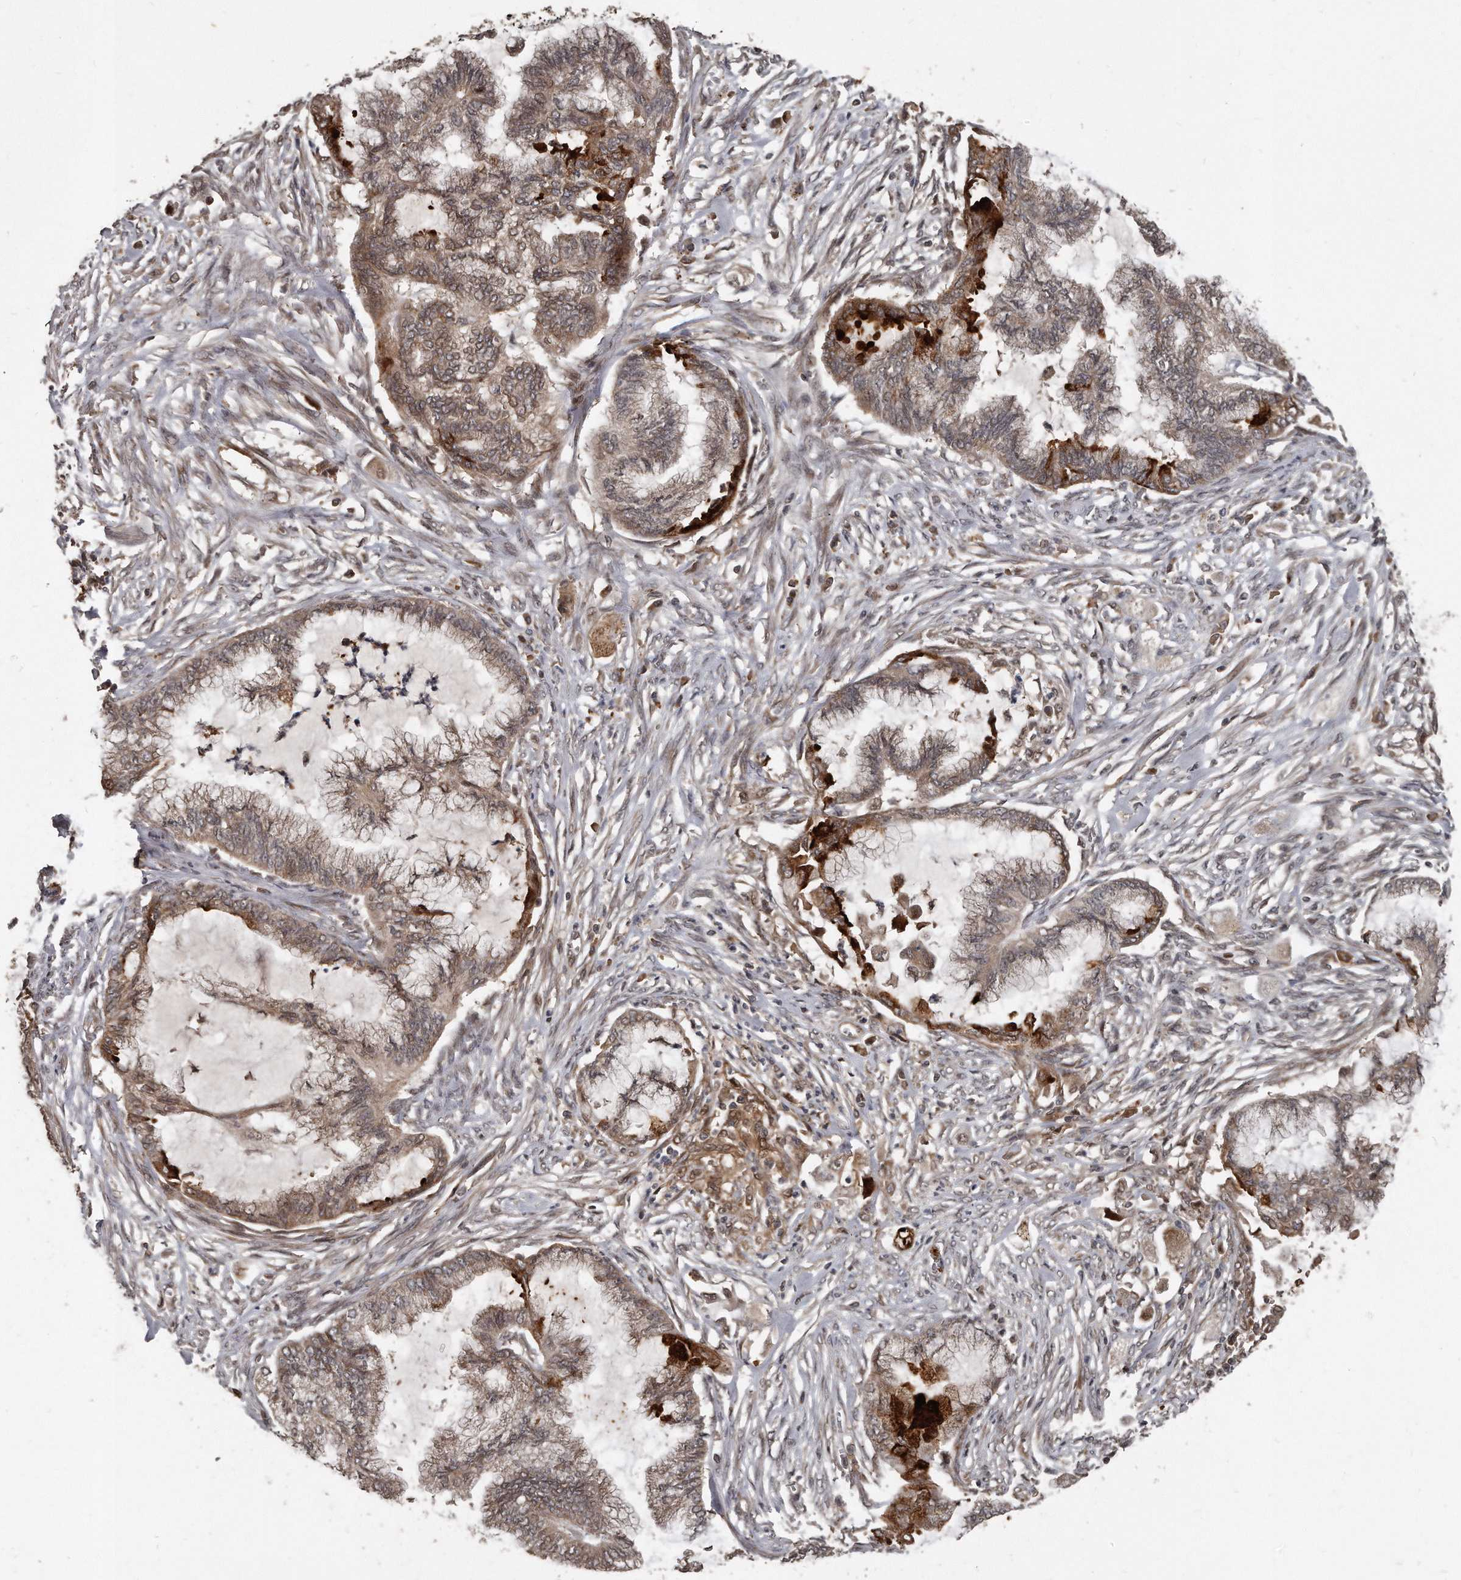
{"staining": {"intensity": "moderate", "quantity": "25%-75%", "location": "cytoplasmic/membranous"}, "tissue": "endometrial cancer", "cell_type": "Tumor cells", "image_type": "cancer", "snomed": [{"axis": "morphology", "description": "Adenocarcinoma, NOS"}, {"axis": "topography", "description": "Endometrium"}], "caption": "Immunohistochemistry photomicrograph of human endometrial cancer stained for a protein (brown), which demonstrates medium levels of moderate cytoplasmic/membranous expression in about 25%-75% of tumor cells.", "gene": "GCH1", "patient": {"sex": "female", "age": 86}}